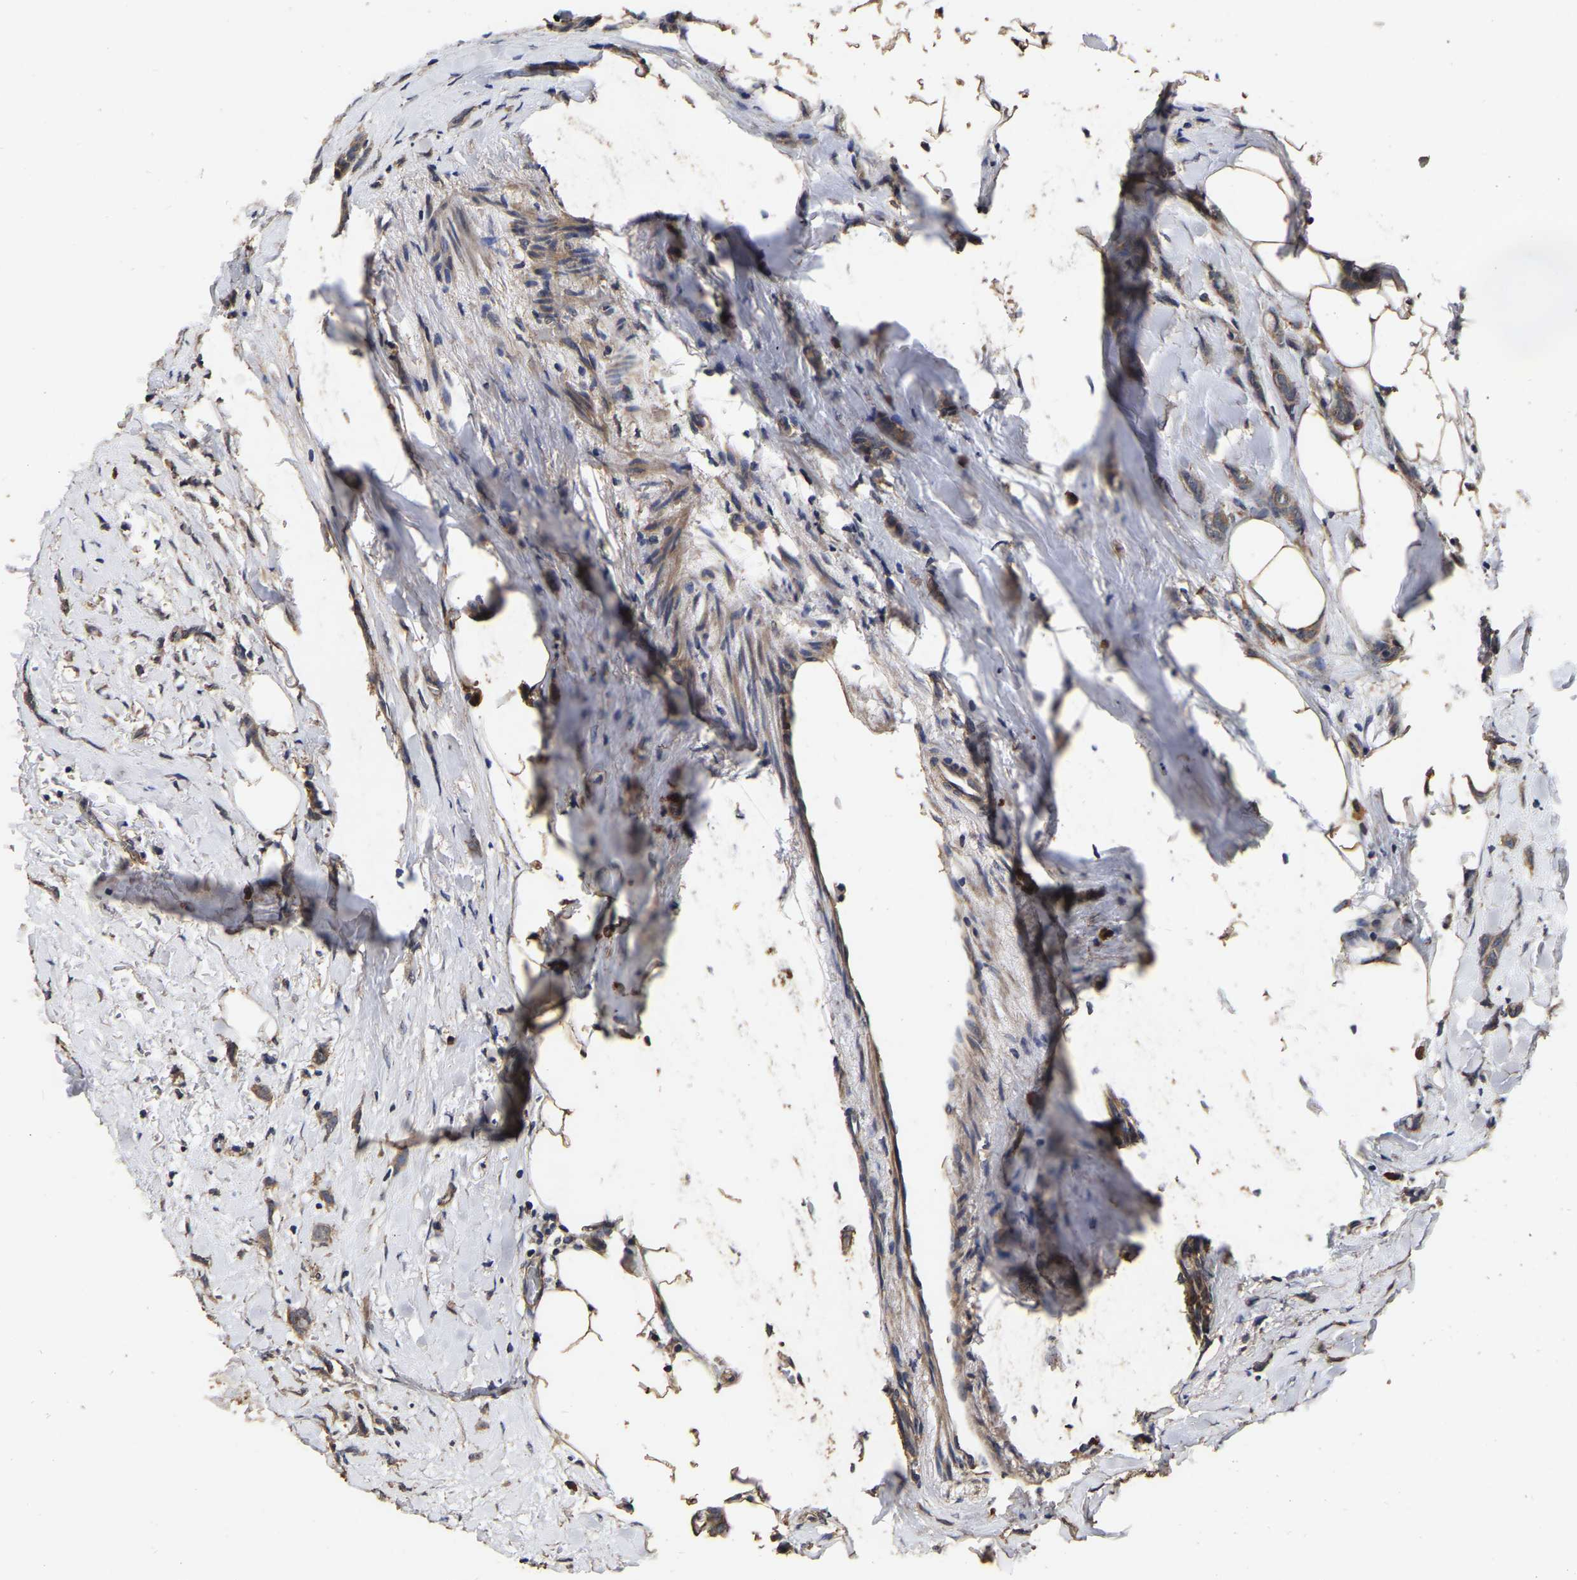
{"staining": {"intensity": "moderate", "quantity": ">75%", "location": "cytoplasmic/membranous"}, "tissue": "breast cancer", "cell_type": "Tumor cells", "image_type": "cancer", "snomed": [{"axis": "morphology", "description": "Lobular carcinoma, in situ"}, {"axis": "morphology", "description": "Lobular carcinoma"}, {"axis": "topography", "description": "Breast"}], "caption": "Immunohistochemical staining of breast lobular carcinoma in situ displays moderate cytoplasmic/membranous protein staining in about >75% of tumor cells.", "gene": "STK32C", "patient": {"sex": "female", "age": 41}}